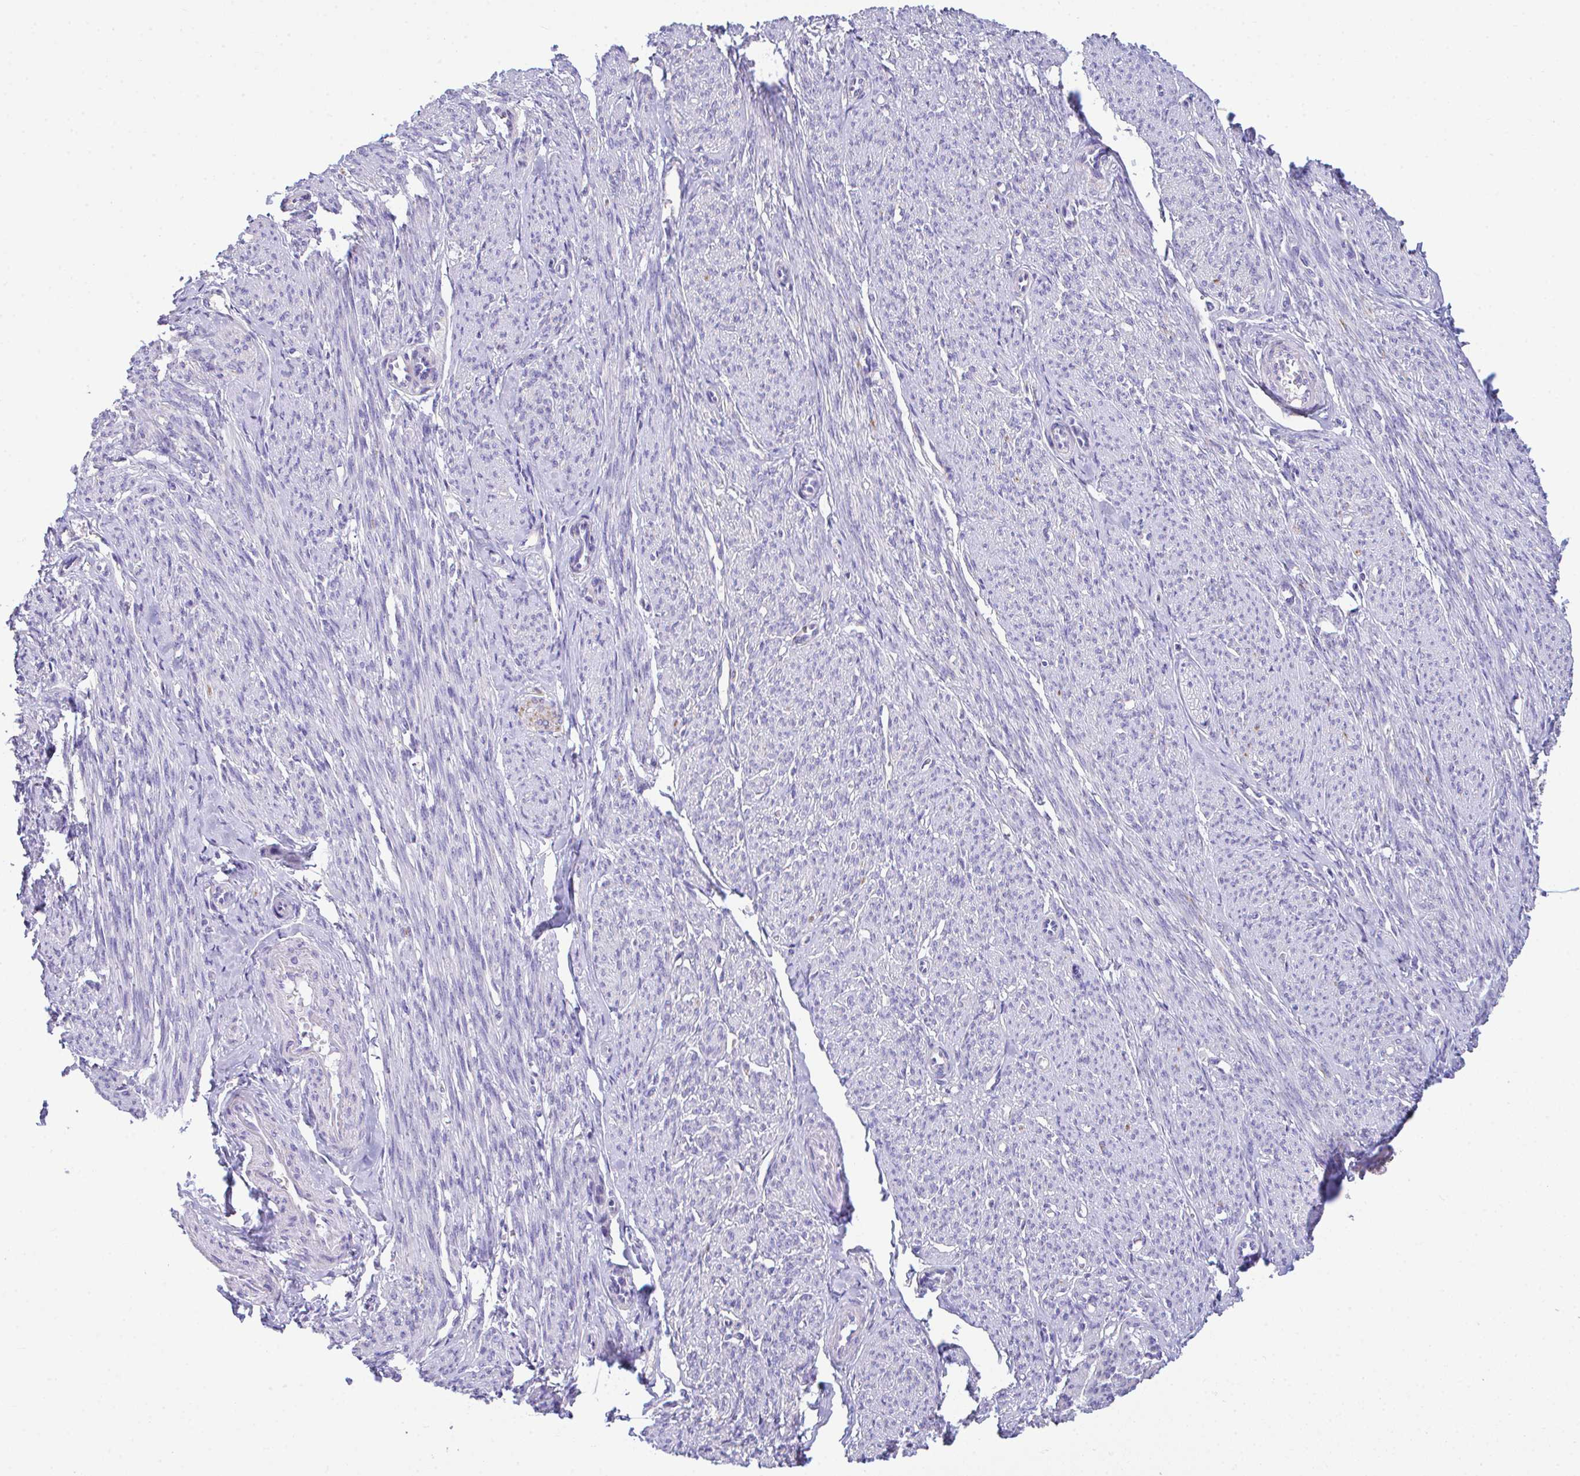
{"staining": {"intensity": "negative", "quantity": "none", "location": "none"}, "tissue": "smooth muscle", "cell_type": "Smooth muscle cells", "image_type": "normal", "snomed": [{"axis": "morphology", "description": "Normal tissue, NOS"}, {"axis": "topography", "description": "Smooth muscle"}], "caption": "IHC photomicrograph of unremarkable smooth muscle stained for a protein (brown), which exhibits no positivity in smooth muscle cells.", "gene": "NLRP8", "patient": {"sex": "female", "age": 65}}